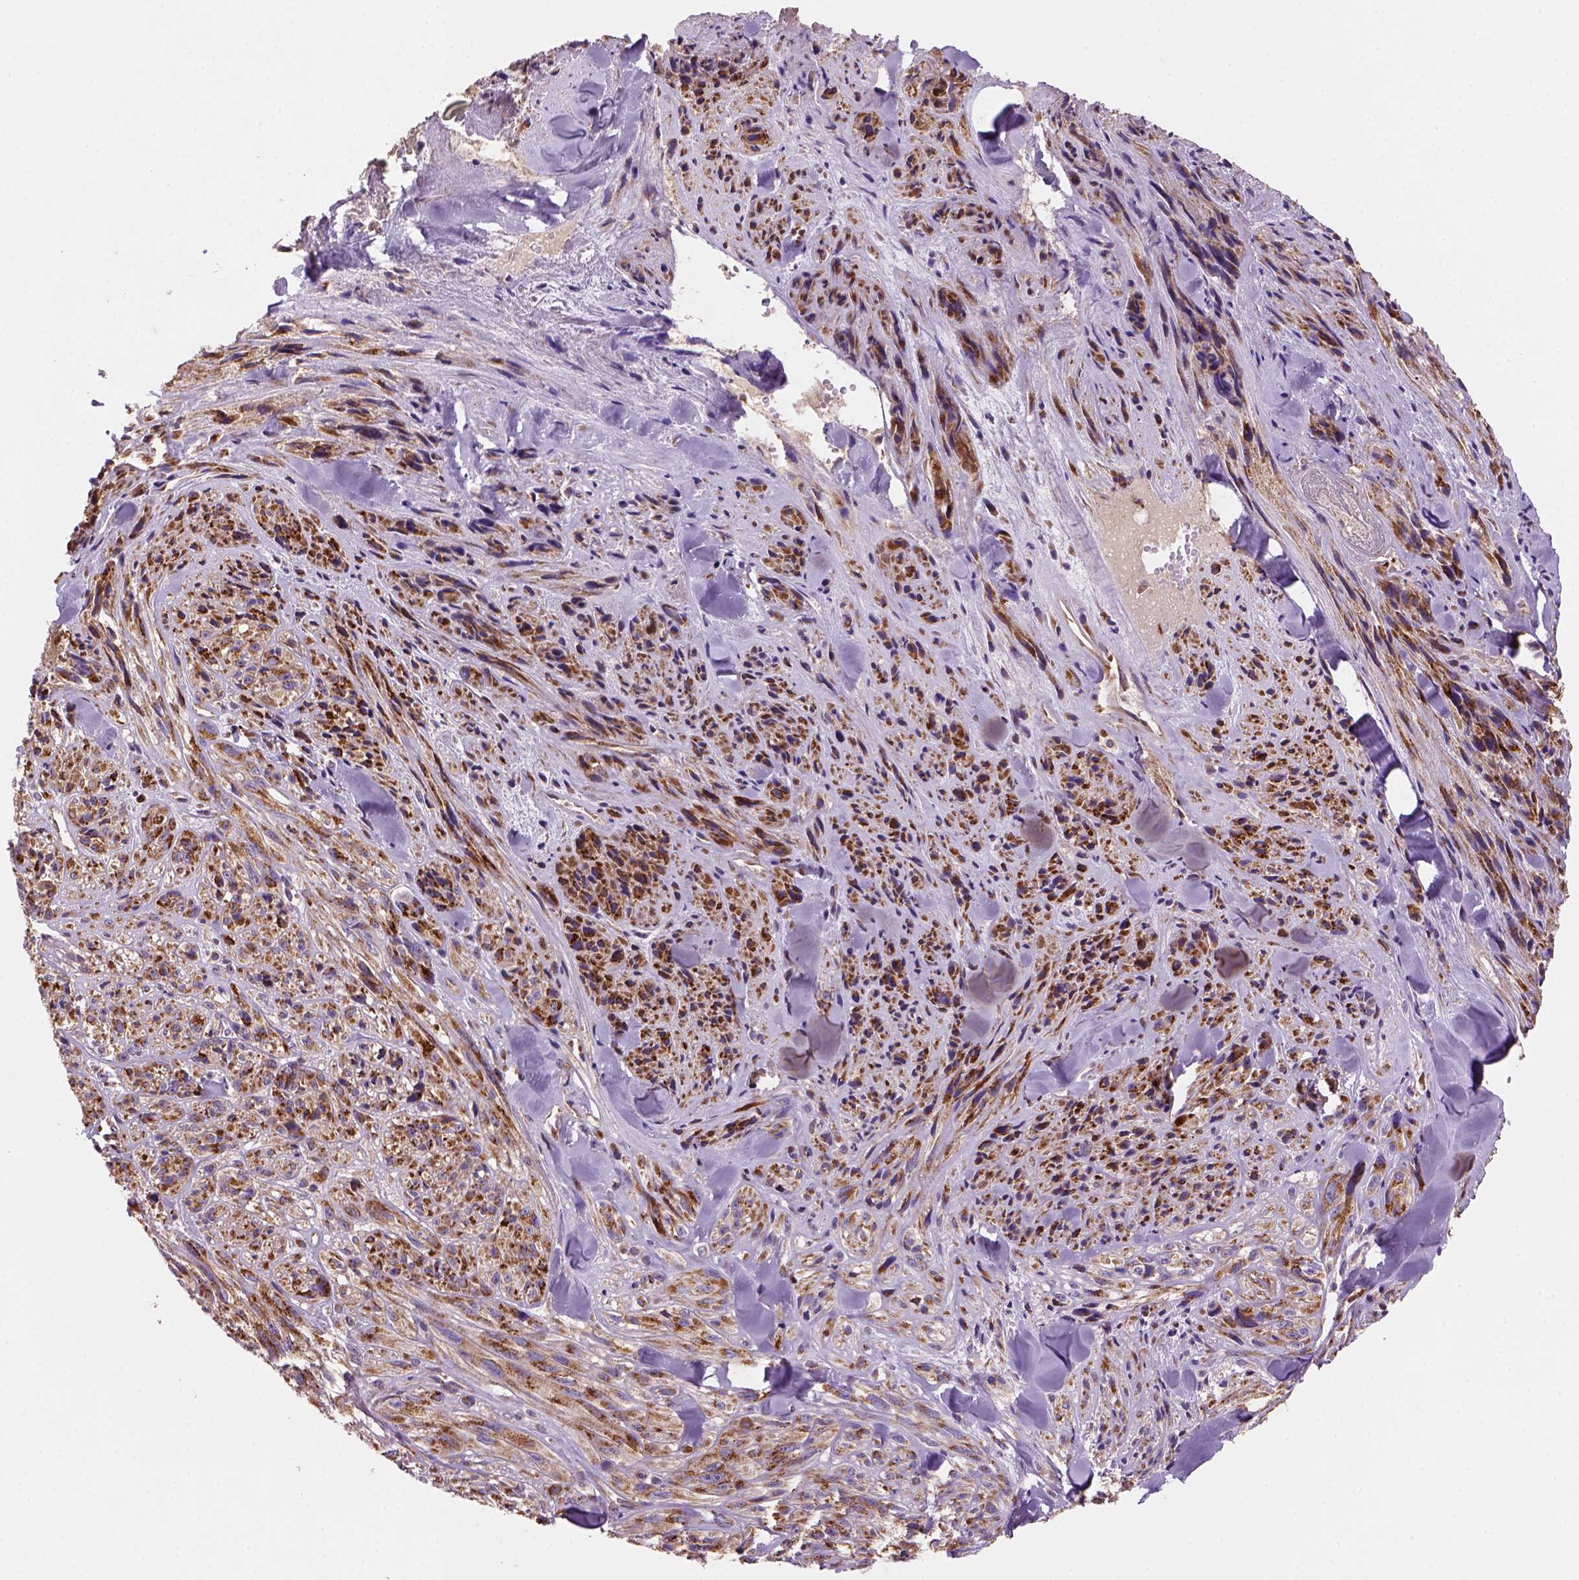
{"staining": {"intensity": "strong", "quantity": "<25%", "location": "cytoplasmic/membranous"}, "tissue": "melanoma", "cell_type": "Tumor cells", "image_type": "cancer", "snomed": [{"axis": "morphology", "description": "Malignant melanoma, NOS"}, {"axis": "topography", "description": "Skin"}], "caption": "High-power microscopy captured an immunohistochemistry (IHC) photomicrograph of melanoma, revealing strong cytoplasmic/membranous expression in about <25% of tumor cells.", "gene": "WARS2", "patient": {"sex": "male", "age": 67}}